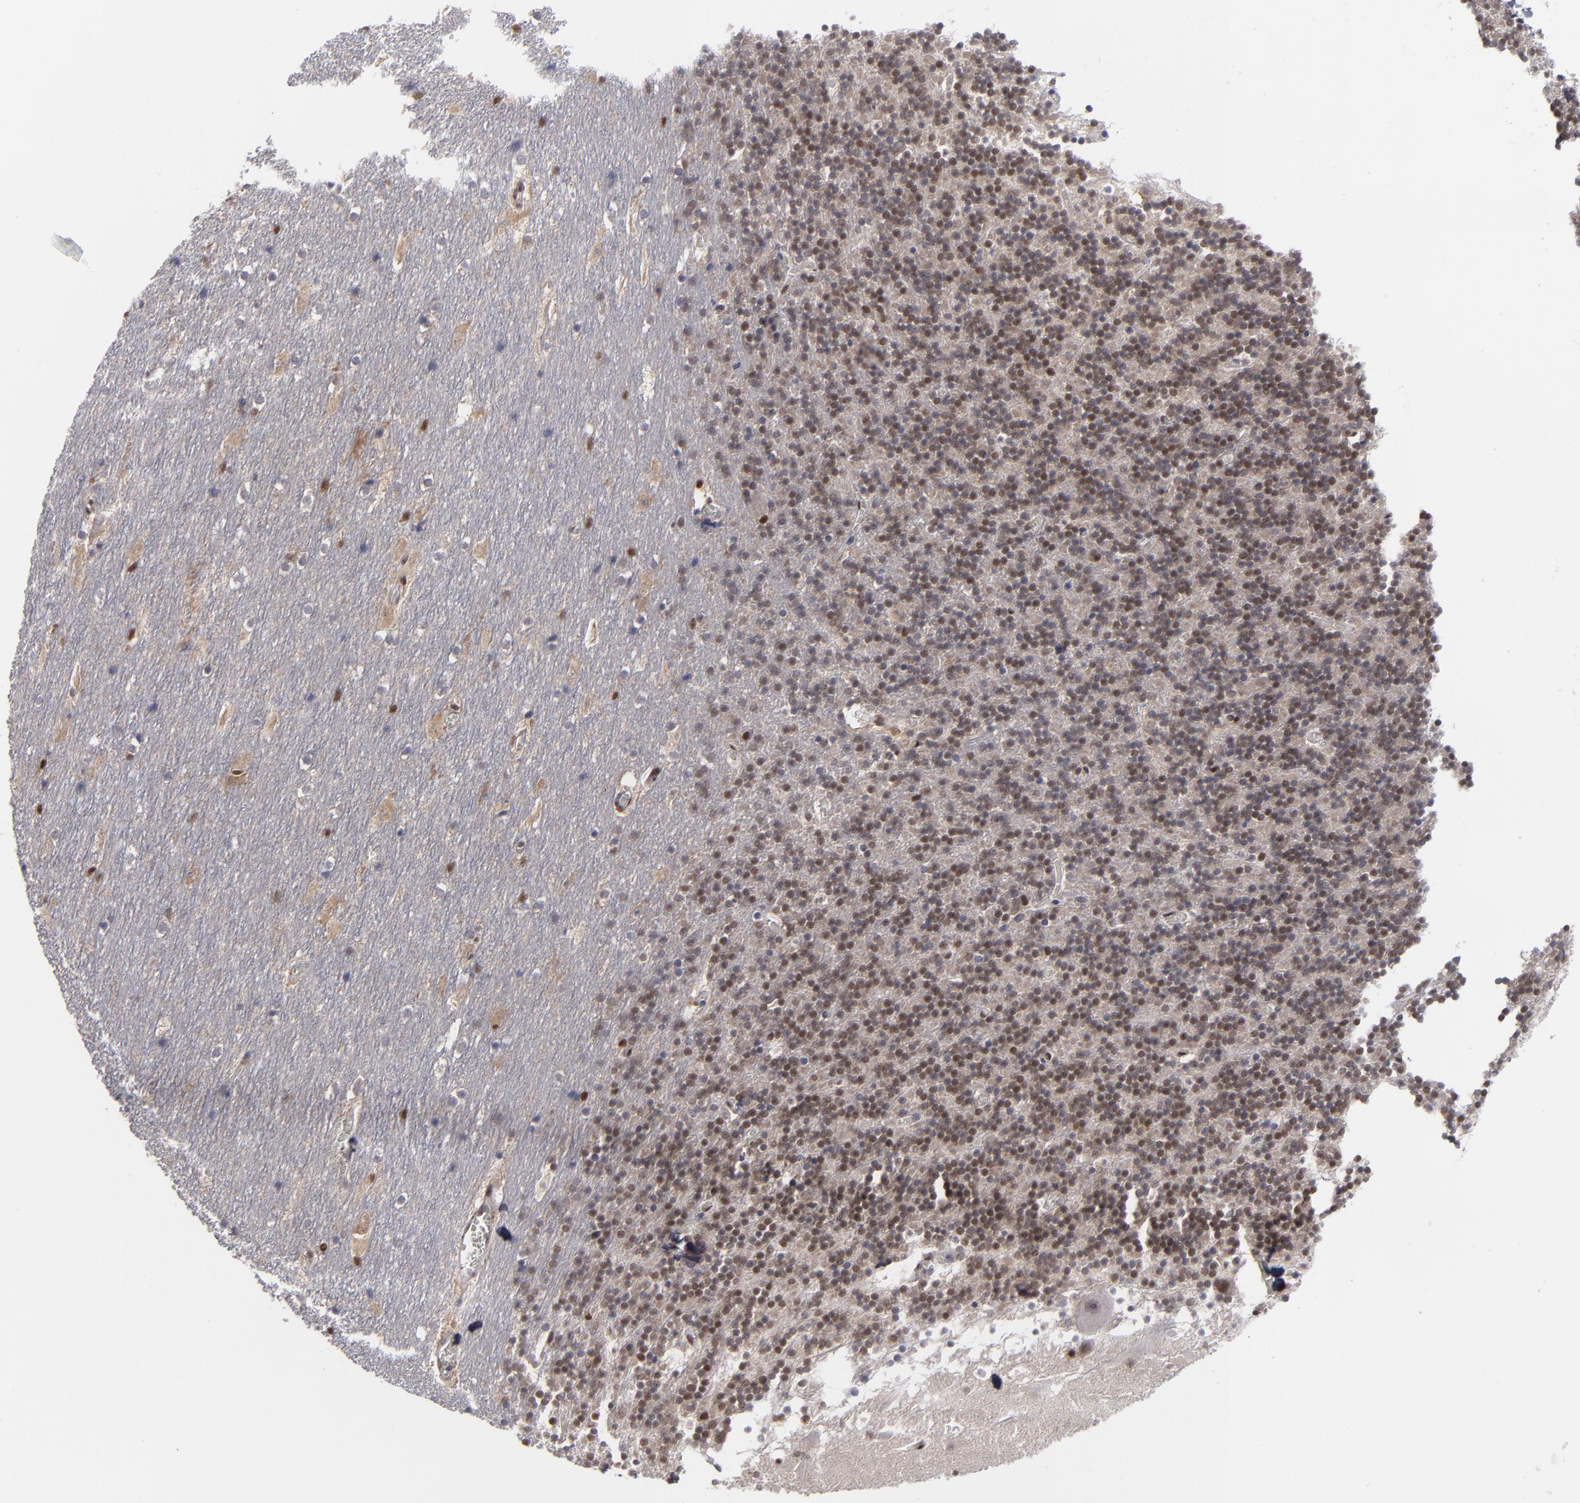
{"staining": {"intensity": "weak", "quantity": "<25%", "location": "cytoplasmic/membranous,nuclear"}, "tissue": "cerebellum", "cell_type": "Cells in granular layer", "image_type": "normal", "snomed": [{"axis": "morphology", "description": "Normal tissue, NOS"}, {"axis": "topography", "description": "Cerebellum"}], "caption": "Immunohistochemical staining of unremarkable cerebellum shows no significant positivity in cells in granular layer. The staining was performed using DAB (3,3'-diaminobenzidine) to visualize the protein expression in brown, while the nuclei were stained in blue with hematoxylin (Magnification: 20x).", "gene": "GSR", "patient": {"sex": "male", "age": 45}}